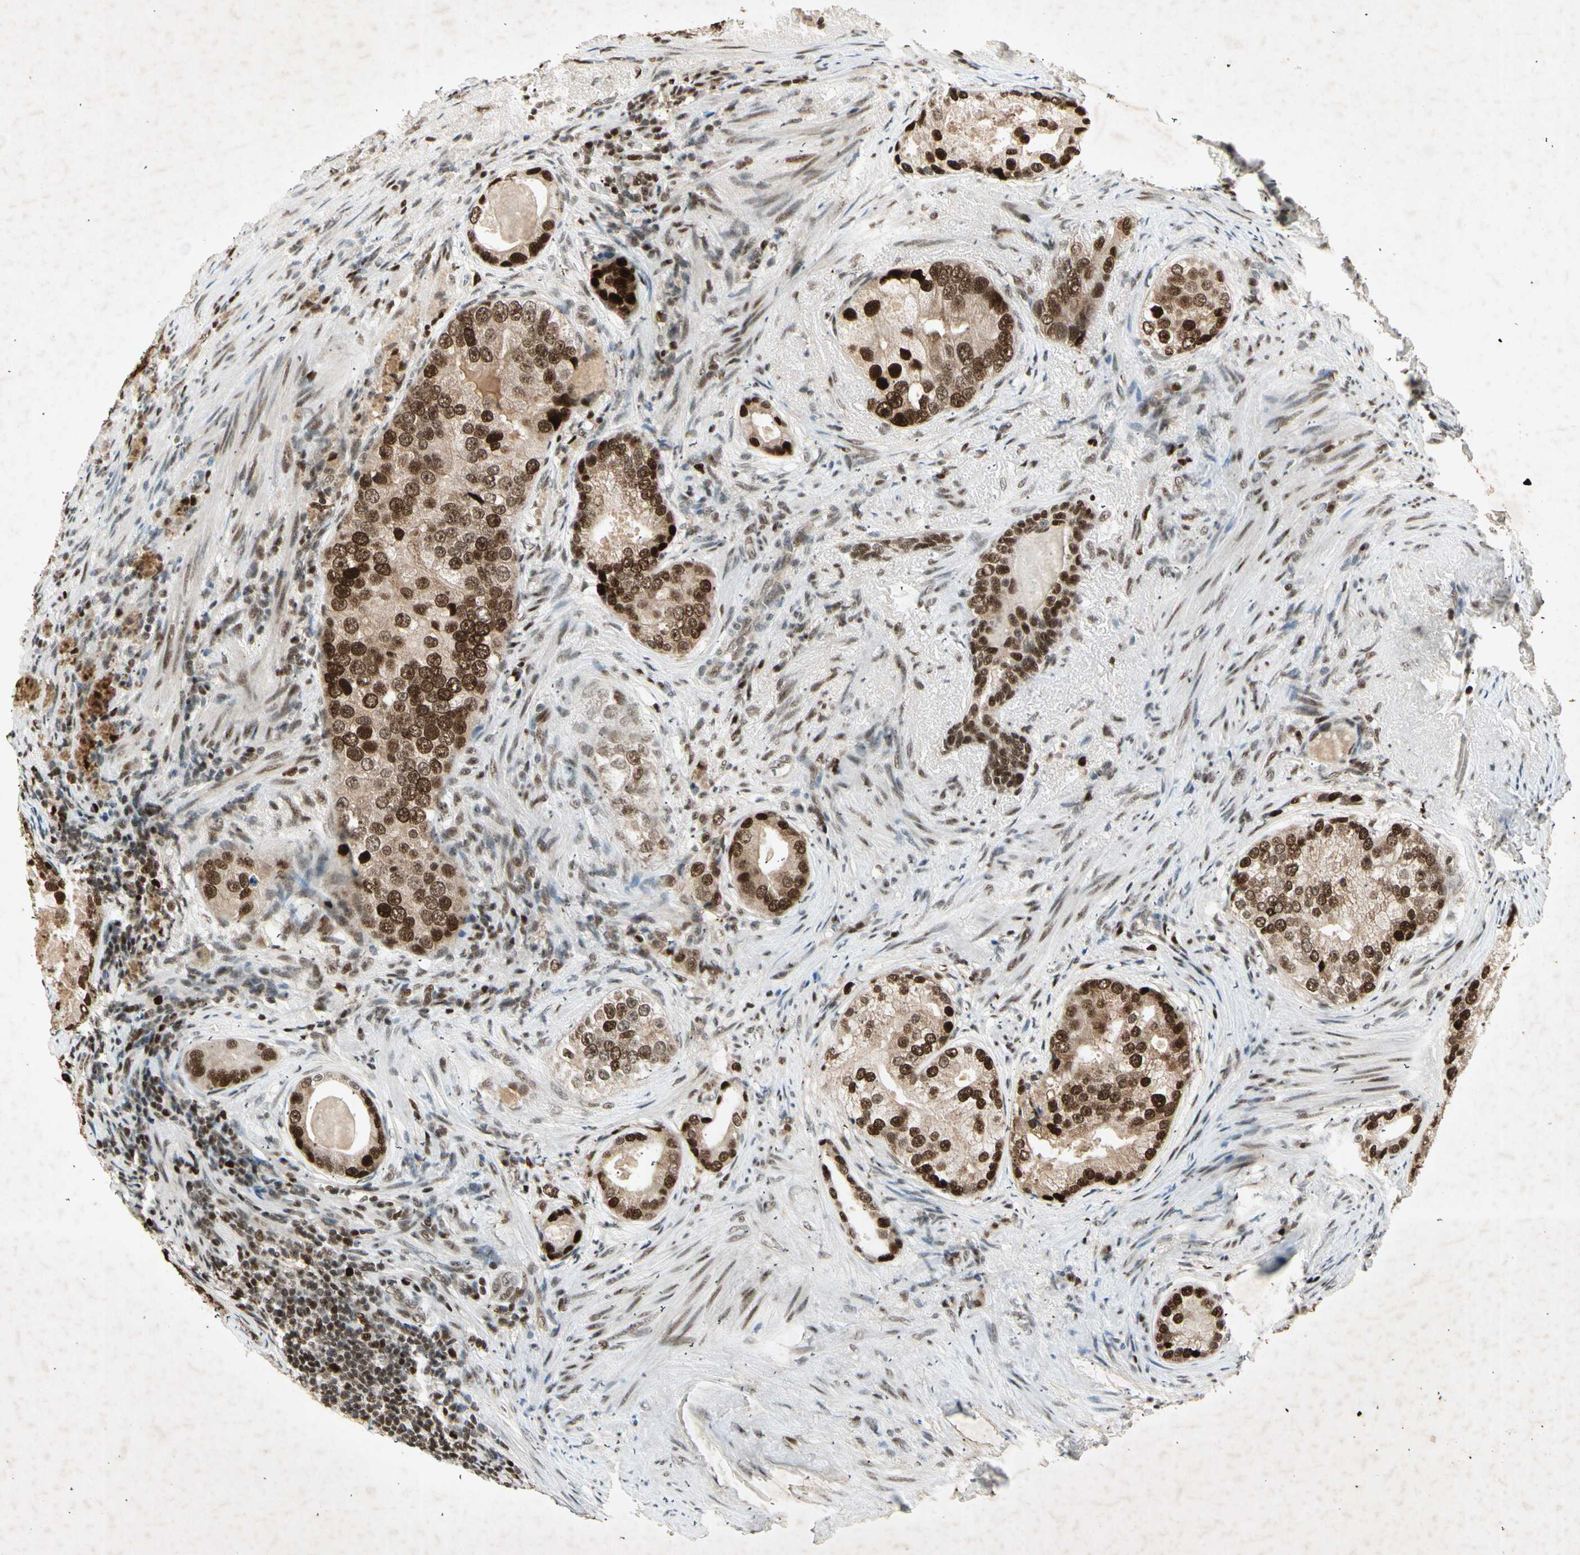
{"staining": {"intensity": "strong", "quantity": ">75%", "location": "nuclear"}, "tissue": "prostate cancer", "cell_type": "Tumor cells", "image_type": "cancer", "snomed": [{"axis": "morphology", "description": "Adenocarcinoma, High grade"}, {"axis": "topography", "description": "Prostate"}], "caption": "A brown stain highlights strong nuclear positivity of a protein in high-grade adenocarcinoma (prostate) tumor cells. The protein is stained brown, and the nuclei are stained in blue (DAB IHC with brightfield microscopy, high magnification).", "gene": "RNF43", "patient": {"sex": "male", "age": 66}}